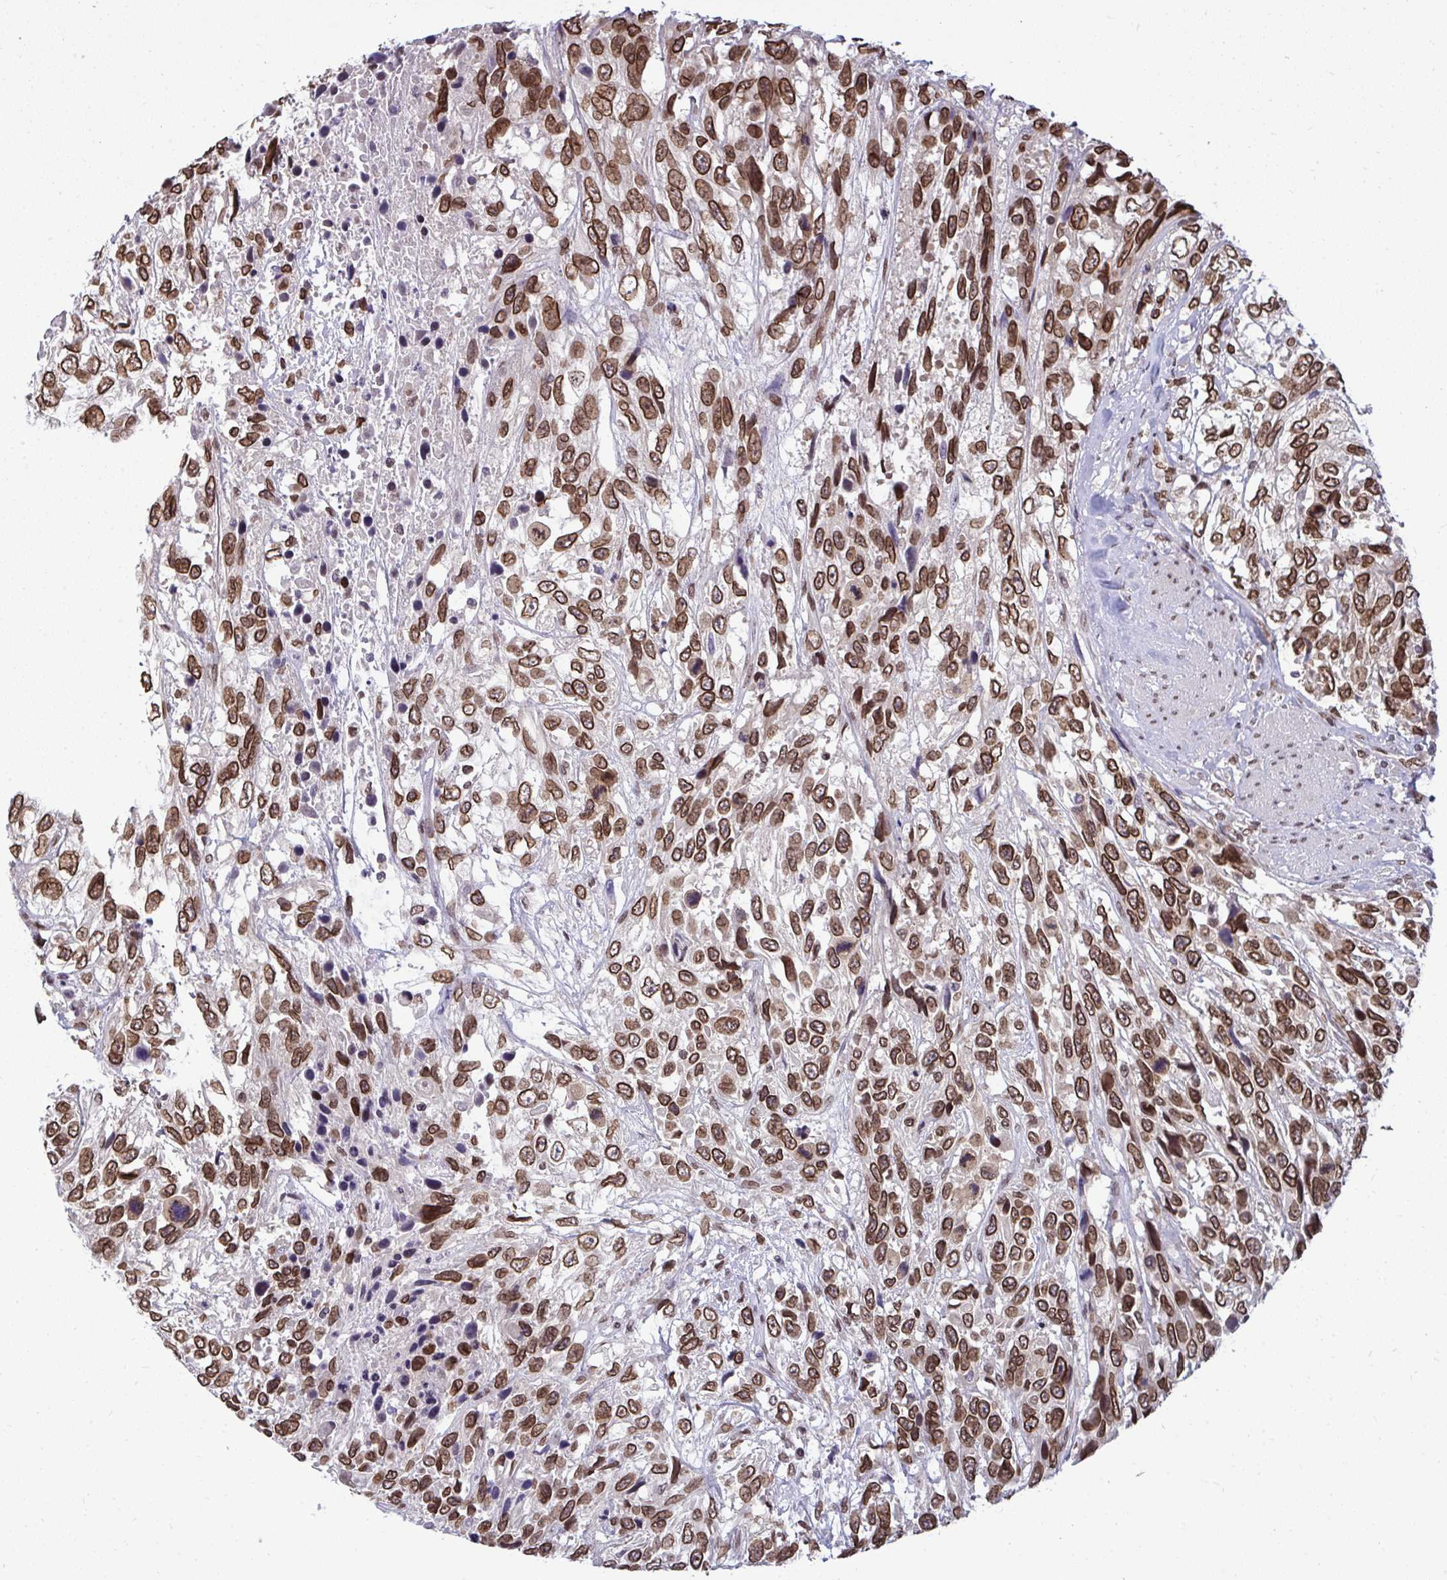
{"staining": {"intensity": "moderate", "quantity": ">75%", "location": "cytoplasmic/membranous,nuclear"}, "tissue": "urothelial cancer", "cell_type": "Tumor cells", "image_type": "cancer", "snomed": [{"axis": "morphology", "description": "Urothelial carcinoma, High grade"}, {"axis": "topography", "description": "Urinary bladder"}], "caption": "Immunohistochemical staining of human urothelial cancer shows medium levels of moderate cytoplasmic/membranous and nuclear protein staining in approximately >75% of tumor cells.", "gene": "JPT1", "patient": {"sex": "female", "age": 70}}